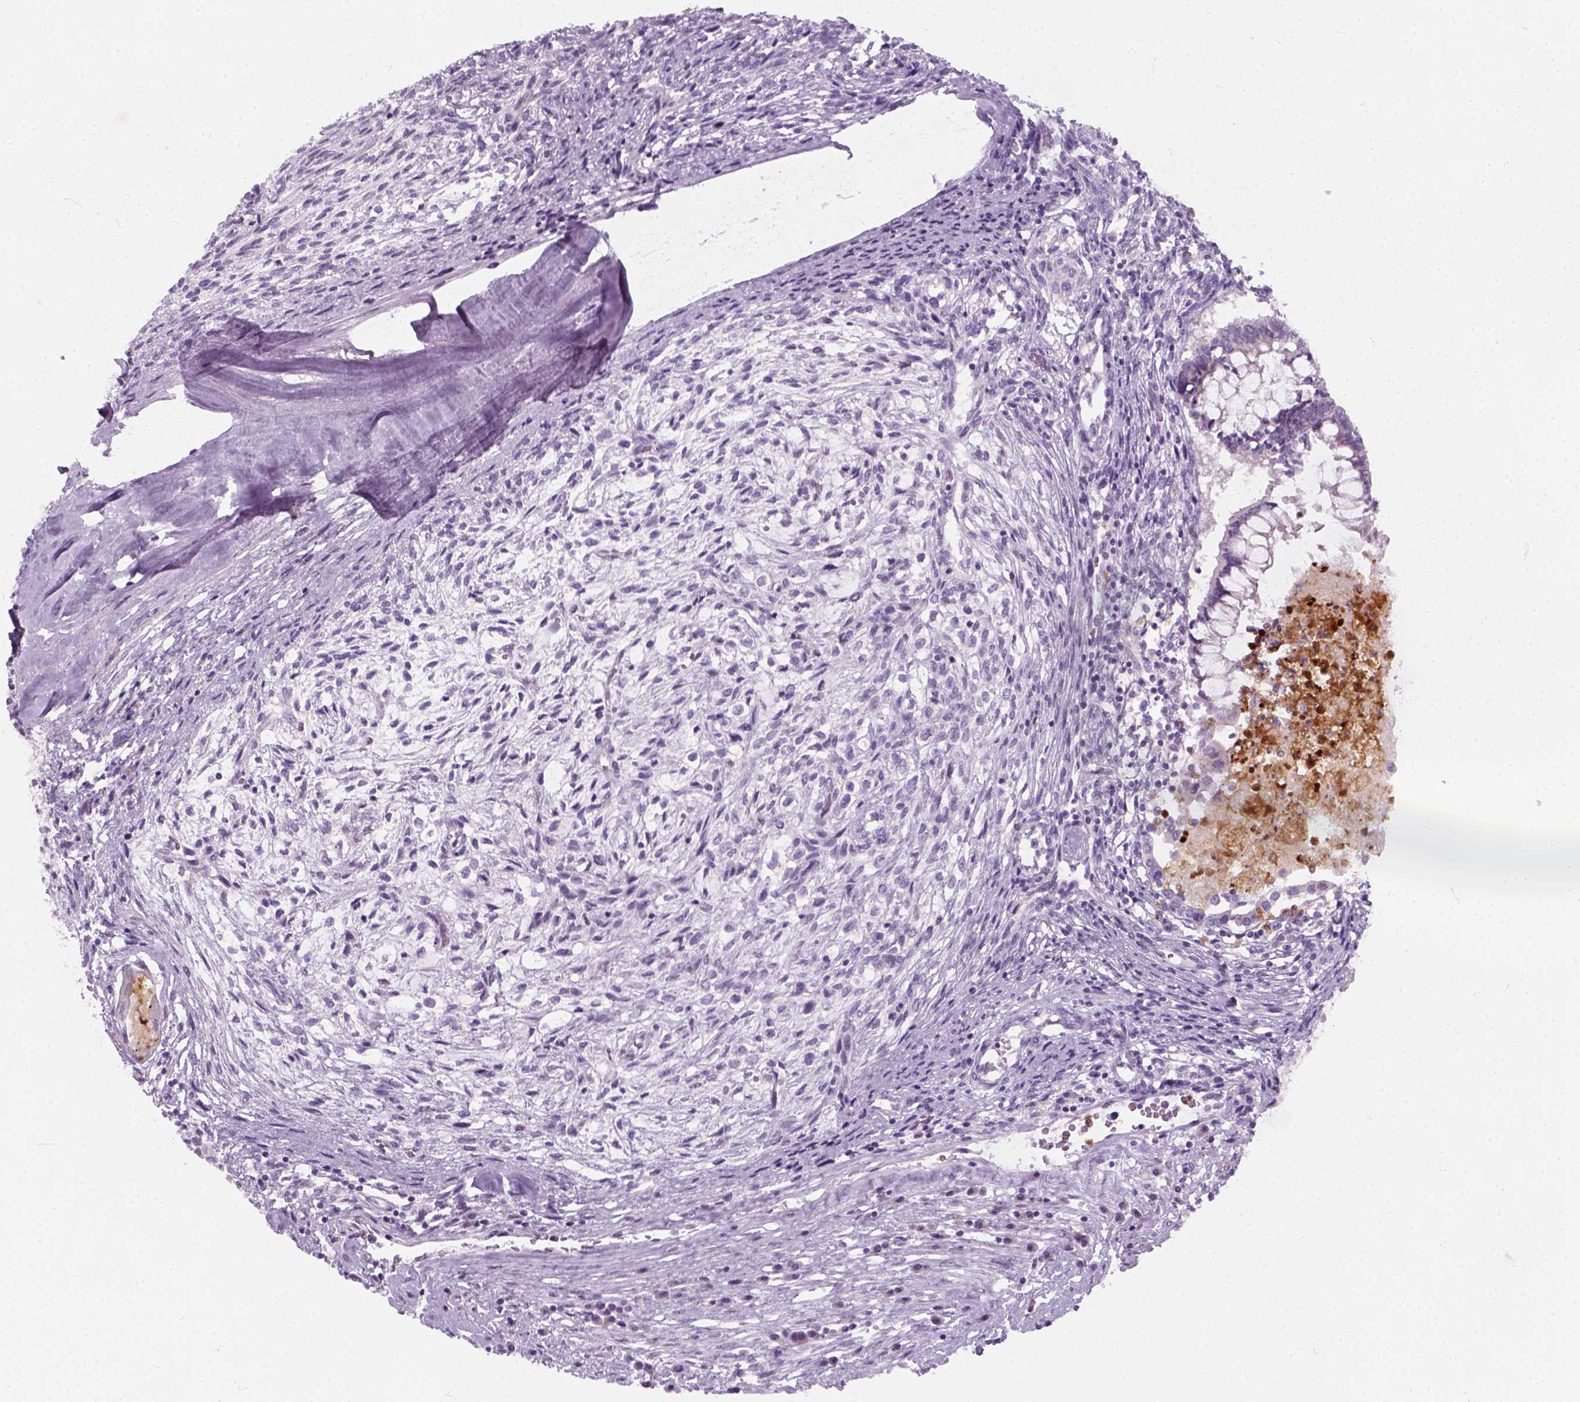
{"staining": {"intensity": "negative", "quantity": "none", "location": "none"}, "tissue": "testis cancer", "cell_type": "Tumor cells", "image_type": "cancer", "snomed": [{"axis": "morphology", "description": "Carcinoma, Embryonal, NOS"}, {"axis": "topography", "description": "Testis"}], "caption": "Protein analysis of testis cancer displays no significant positivity in tumor cells.", "gene": "IL4", "patient": {"sex": "male", "age": 37}}